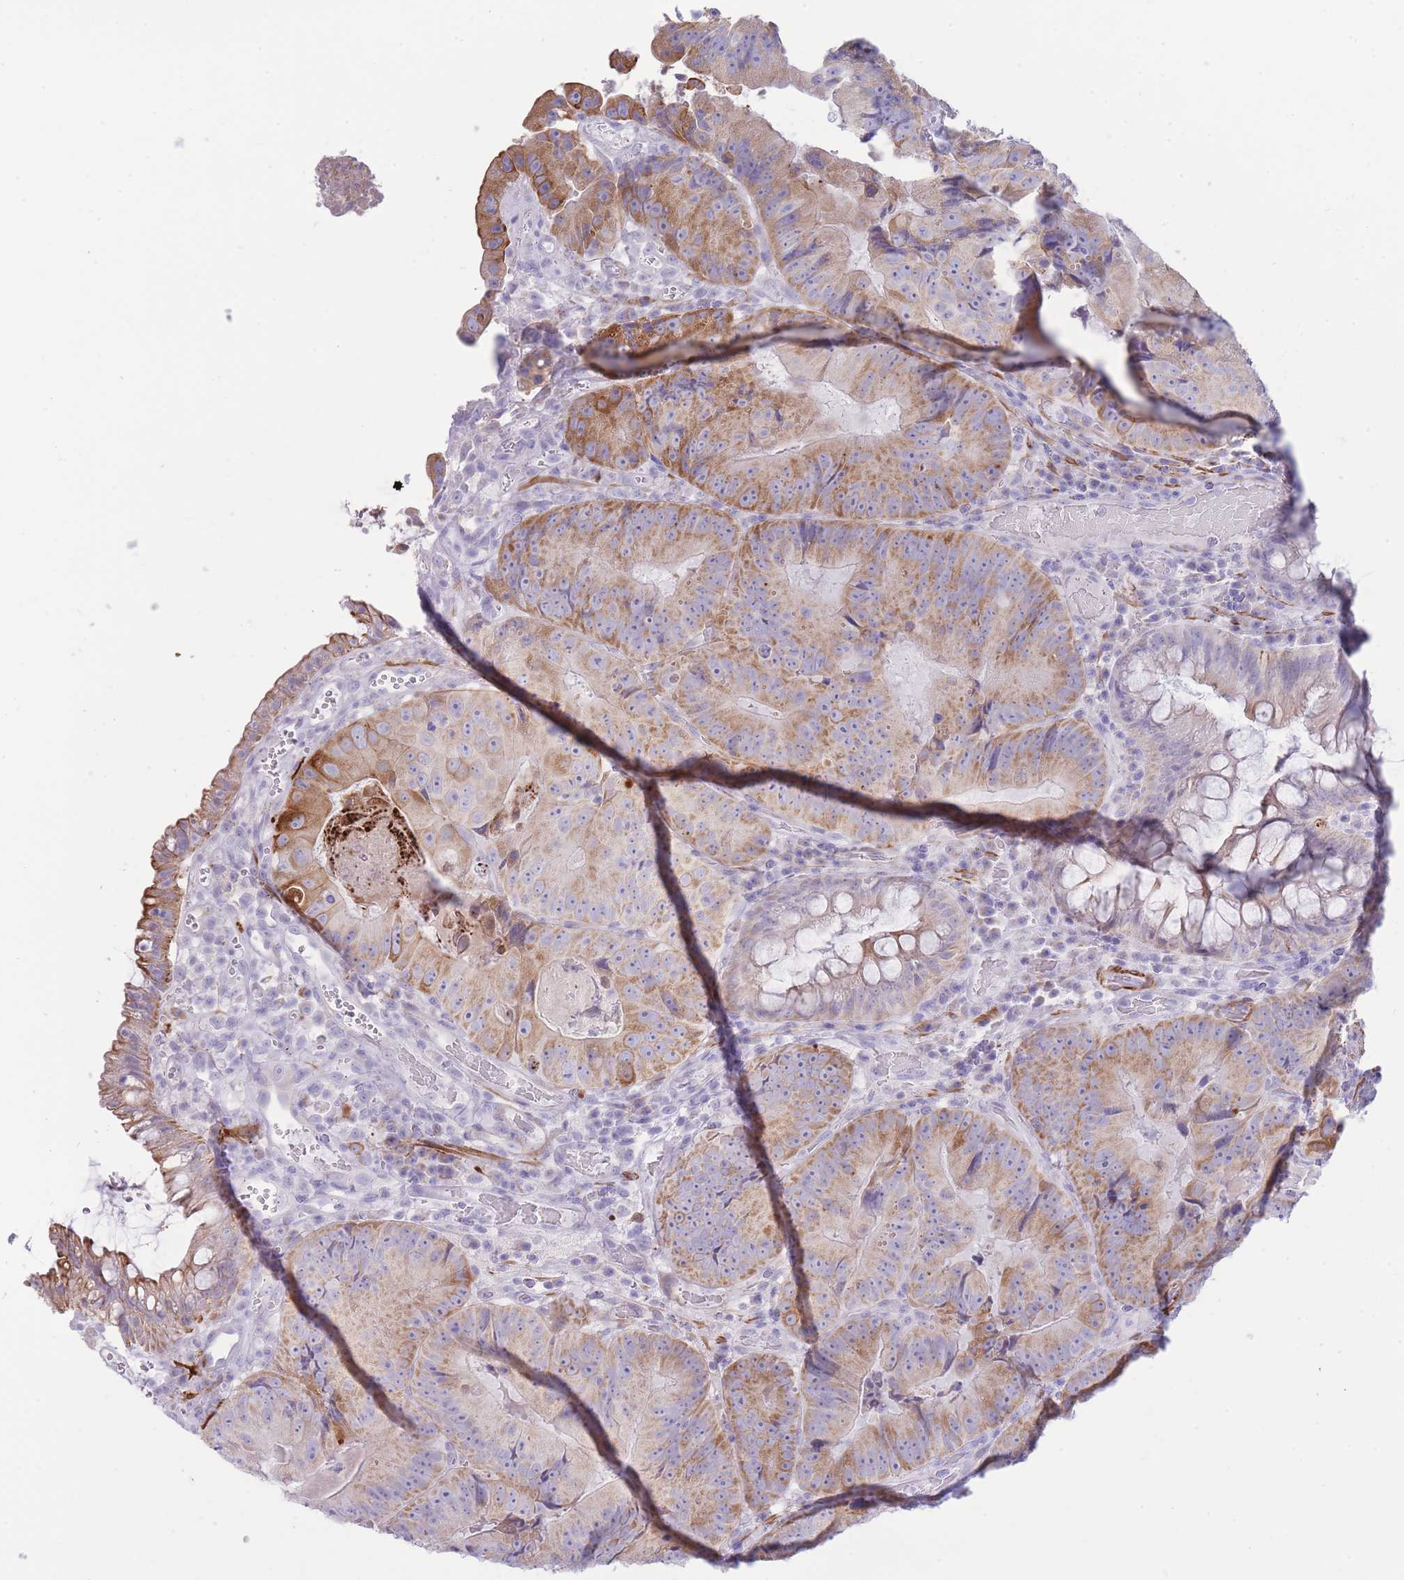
{"staining": {"intensity": "moderate", "quantity": ">75%", "location": "cytoplasmic/membranous"}, "tissue": "colorectal cancer", "cell_type": "Tumor cells", "image_type": "cancer", "snomed": [{"axis": "morphology", "description": "Adenocarcinoma, NOS"}, {"axis": "topography", "description": "Colon"}], "caption": "Moderate cytoplasmic/membranous staining for a protein is seen in about >75% of tumor cells of colorectal adenocarcinoma using immunohistochemistry.", "gene": "VWA8", "patient": {"sex": "female", "age": 86}}